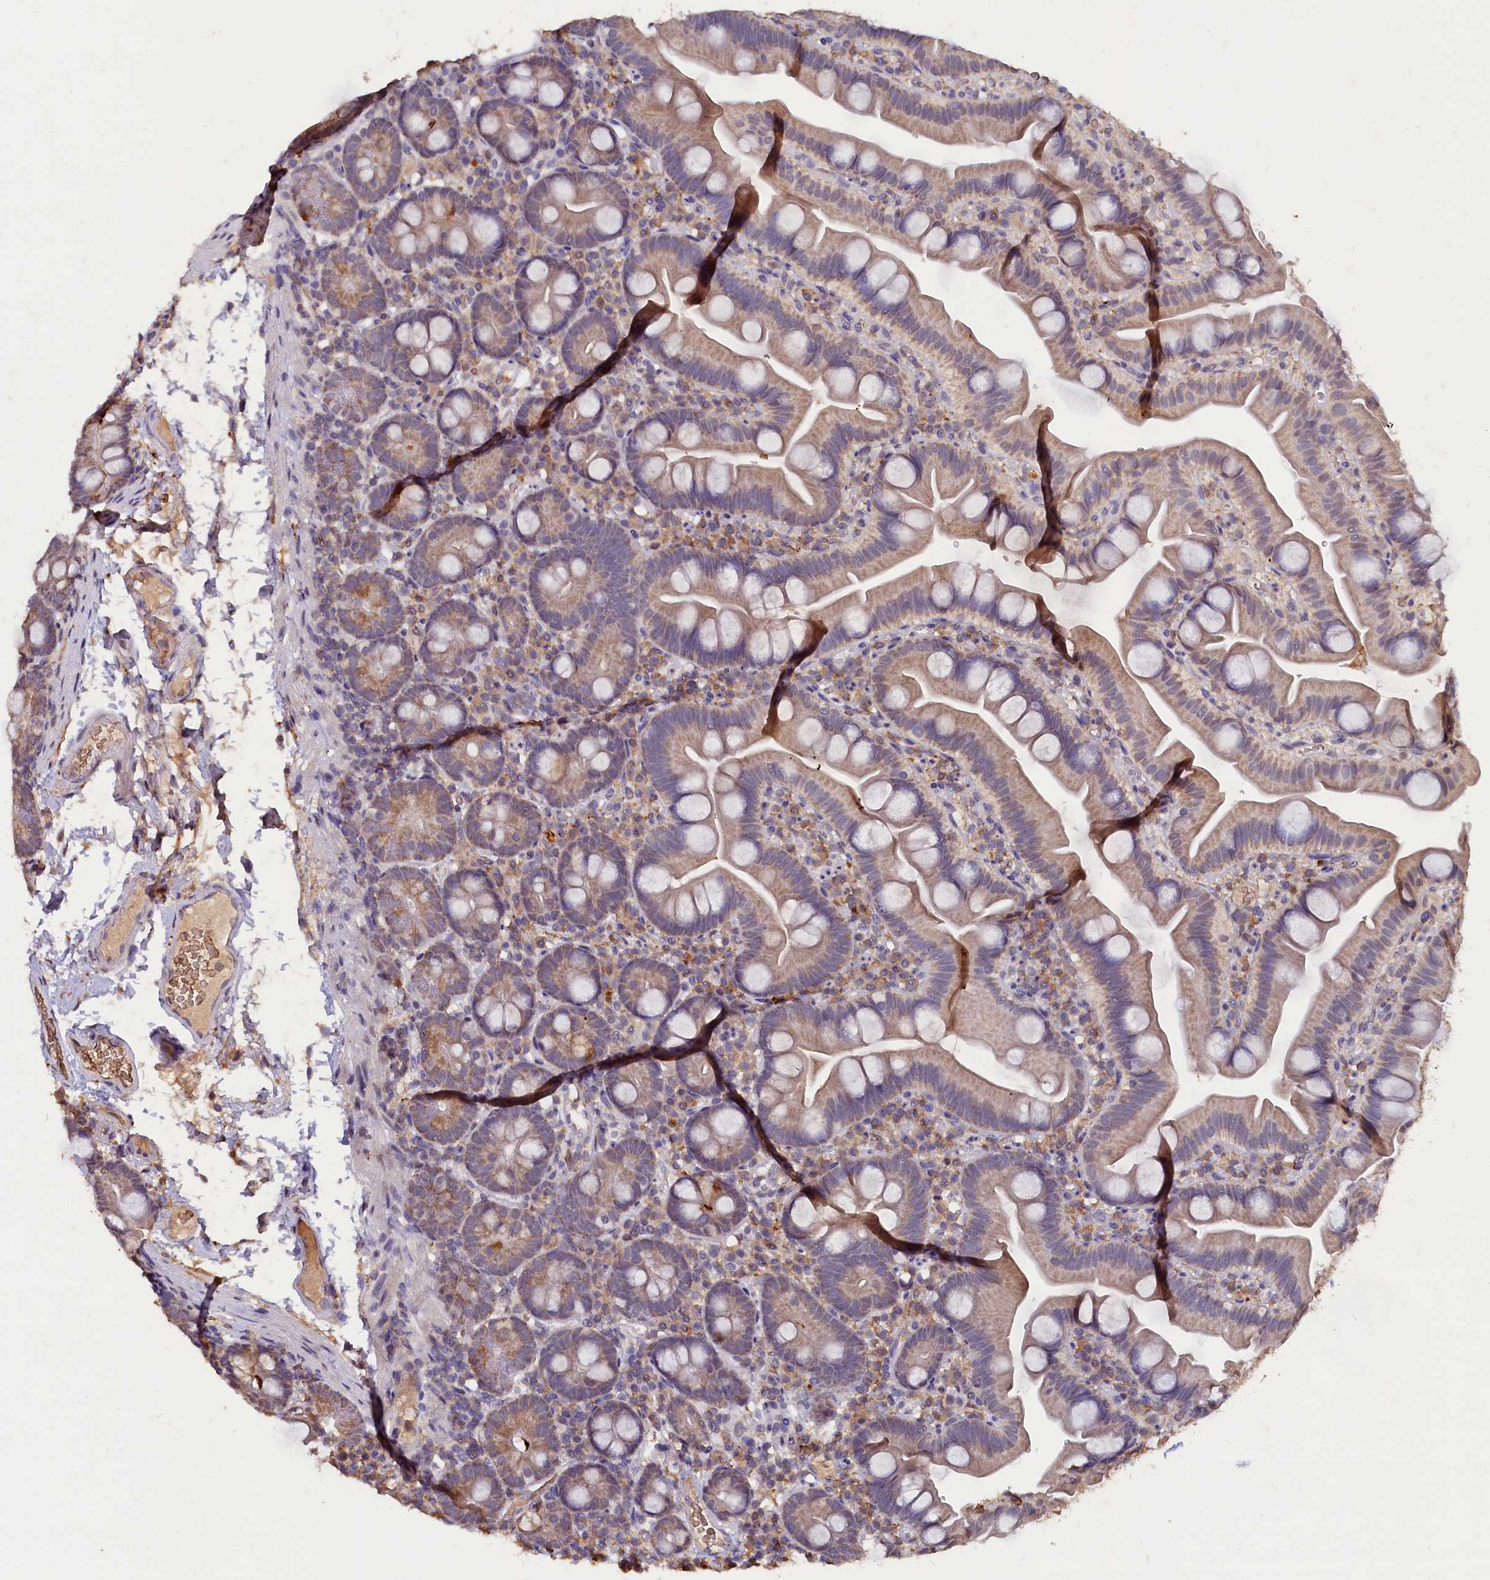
{"staining": {"intensity": "weak", "quantity": "25%-75%", "location": "cytoplasmic/membranous"}, "tissue": "small intestine", "cell_type": "Glandular cells", "image_type": "normal", "snomed": [{"axis": "morphology", "description": "Normal tissue, NOS"}, {"axis": "topography", "description": "Small intestine"}], "caption": "A micrograph showing weak cytoplasmic/membranous staining in about 25%-75% of glandular cells in unremarkable small intestine, as visualized by brown immunohistochemical staining.", "gene": "CSTPP1", "patient": {"sex": "female", "age": 68}}